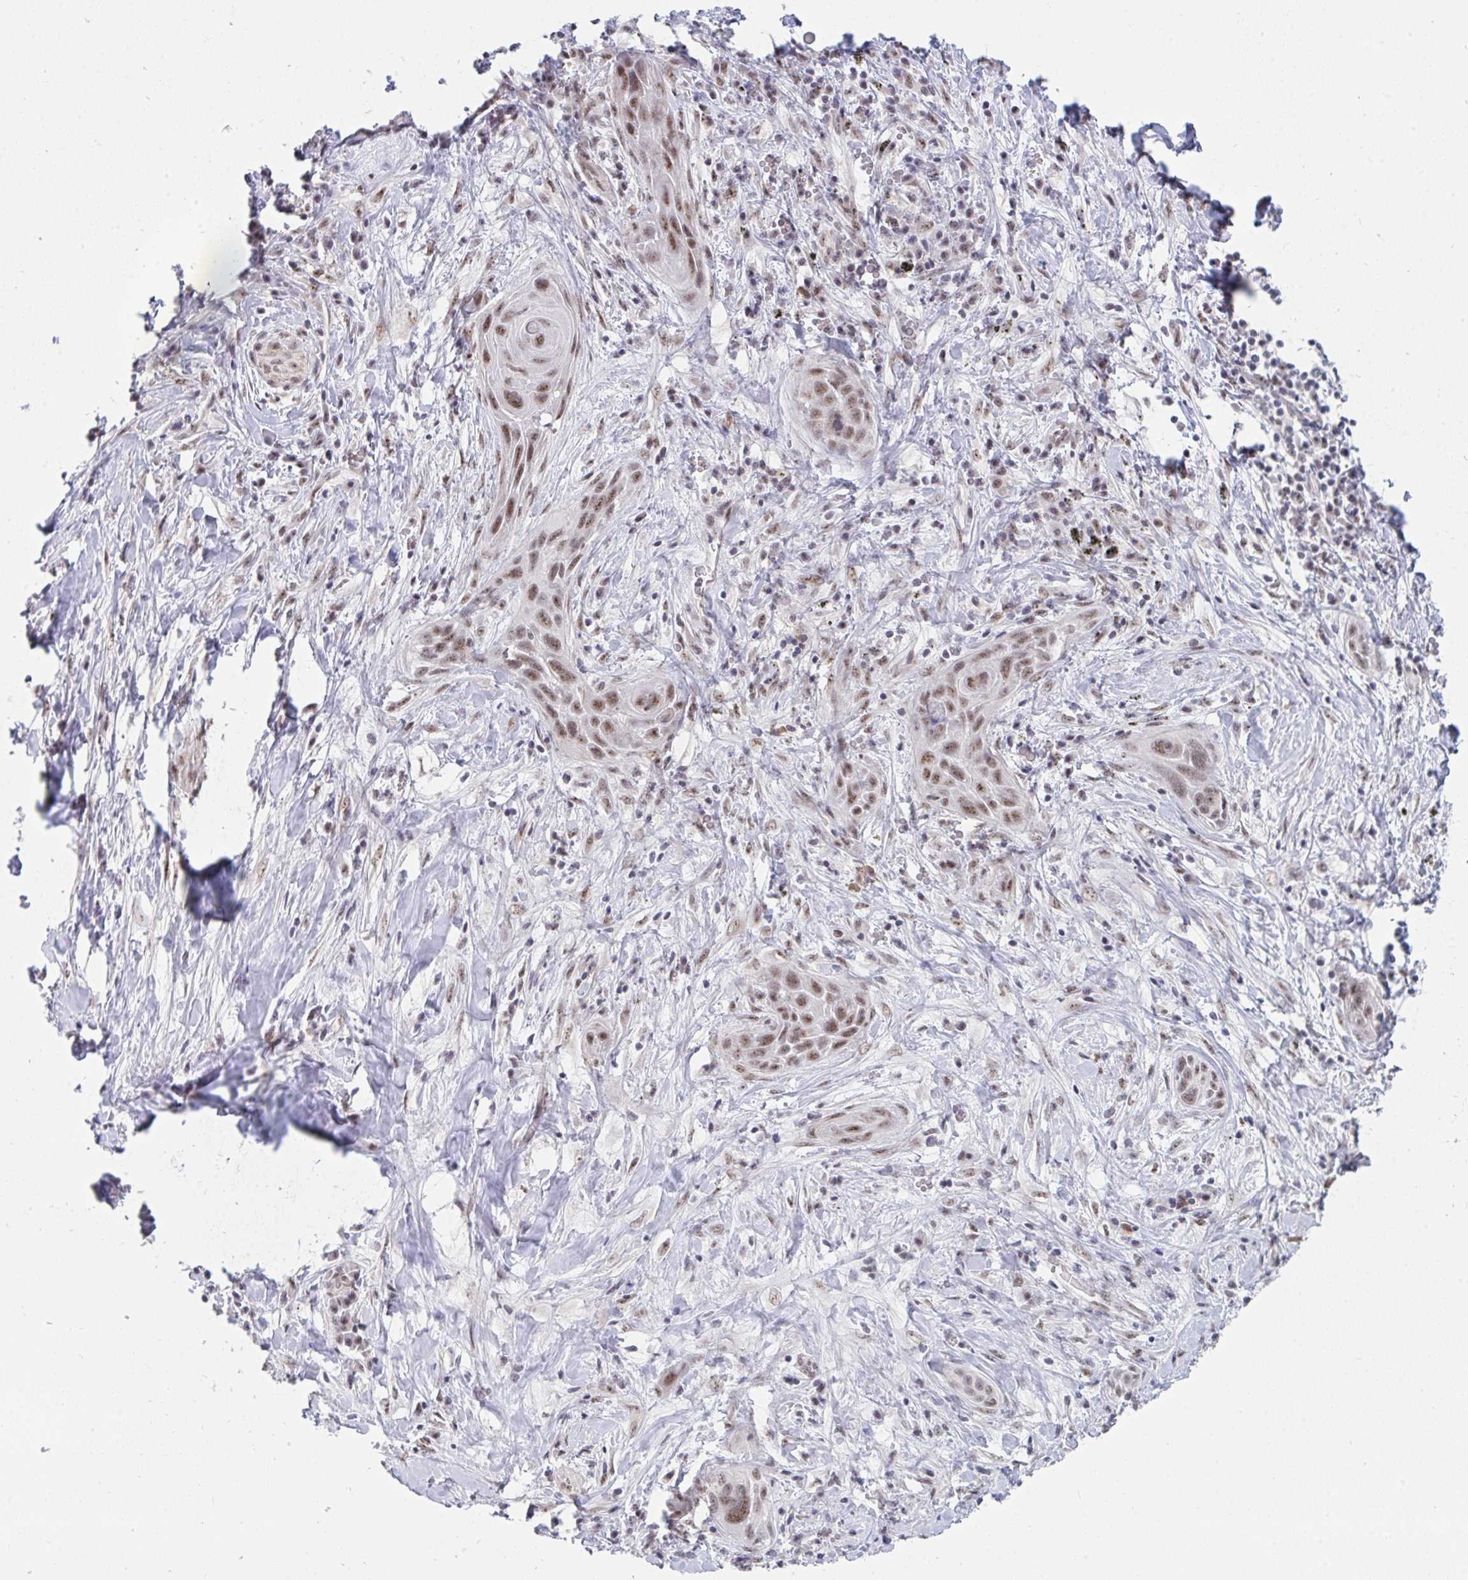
{"staining": {"intensity": "moderate", "quantity": ">75%", "location": "nuclear"}, "tissue": "lung cancer", "cell_type": "Tumor cells", "image_type": "cancer", "snomed": [{"axis": "morphology", "description": "Squamous cell carcinoma, NOS"}, {"axis": "topography", "description": "Lung"}], "caption": "Squamous cell carcinoma (lung) was stained to show a protein in brown. There is medium levels of moderate nuclear expression in approximately >75% of tumor cells. (Brightfield microscopy of DAB IHC at high magnification).", "gene": "PRR14", "patient": {"sex": "male", "age": 79}}